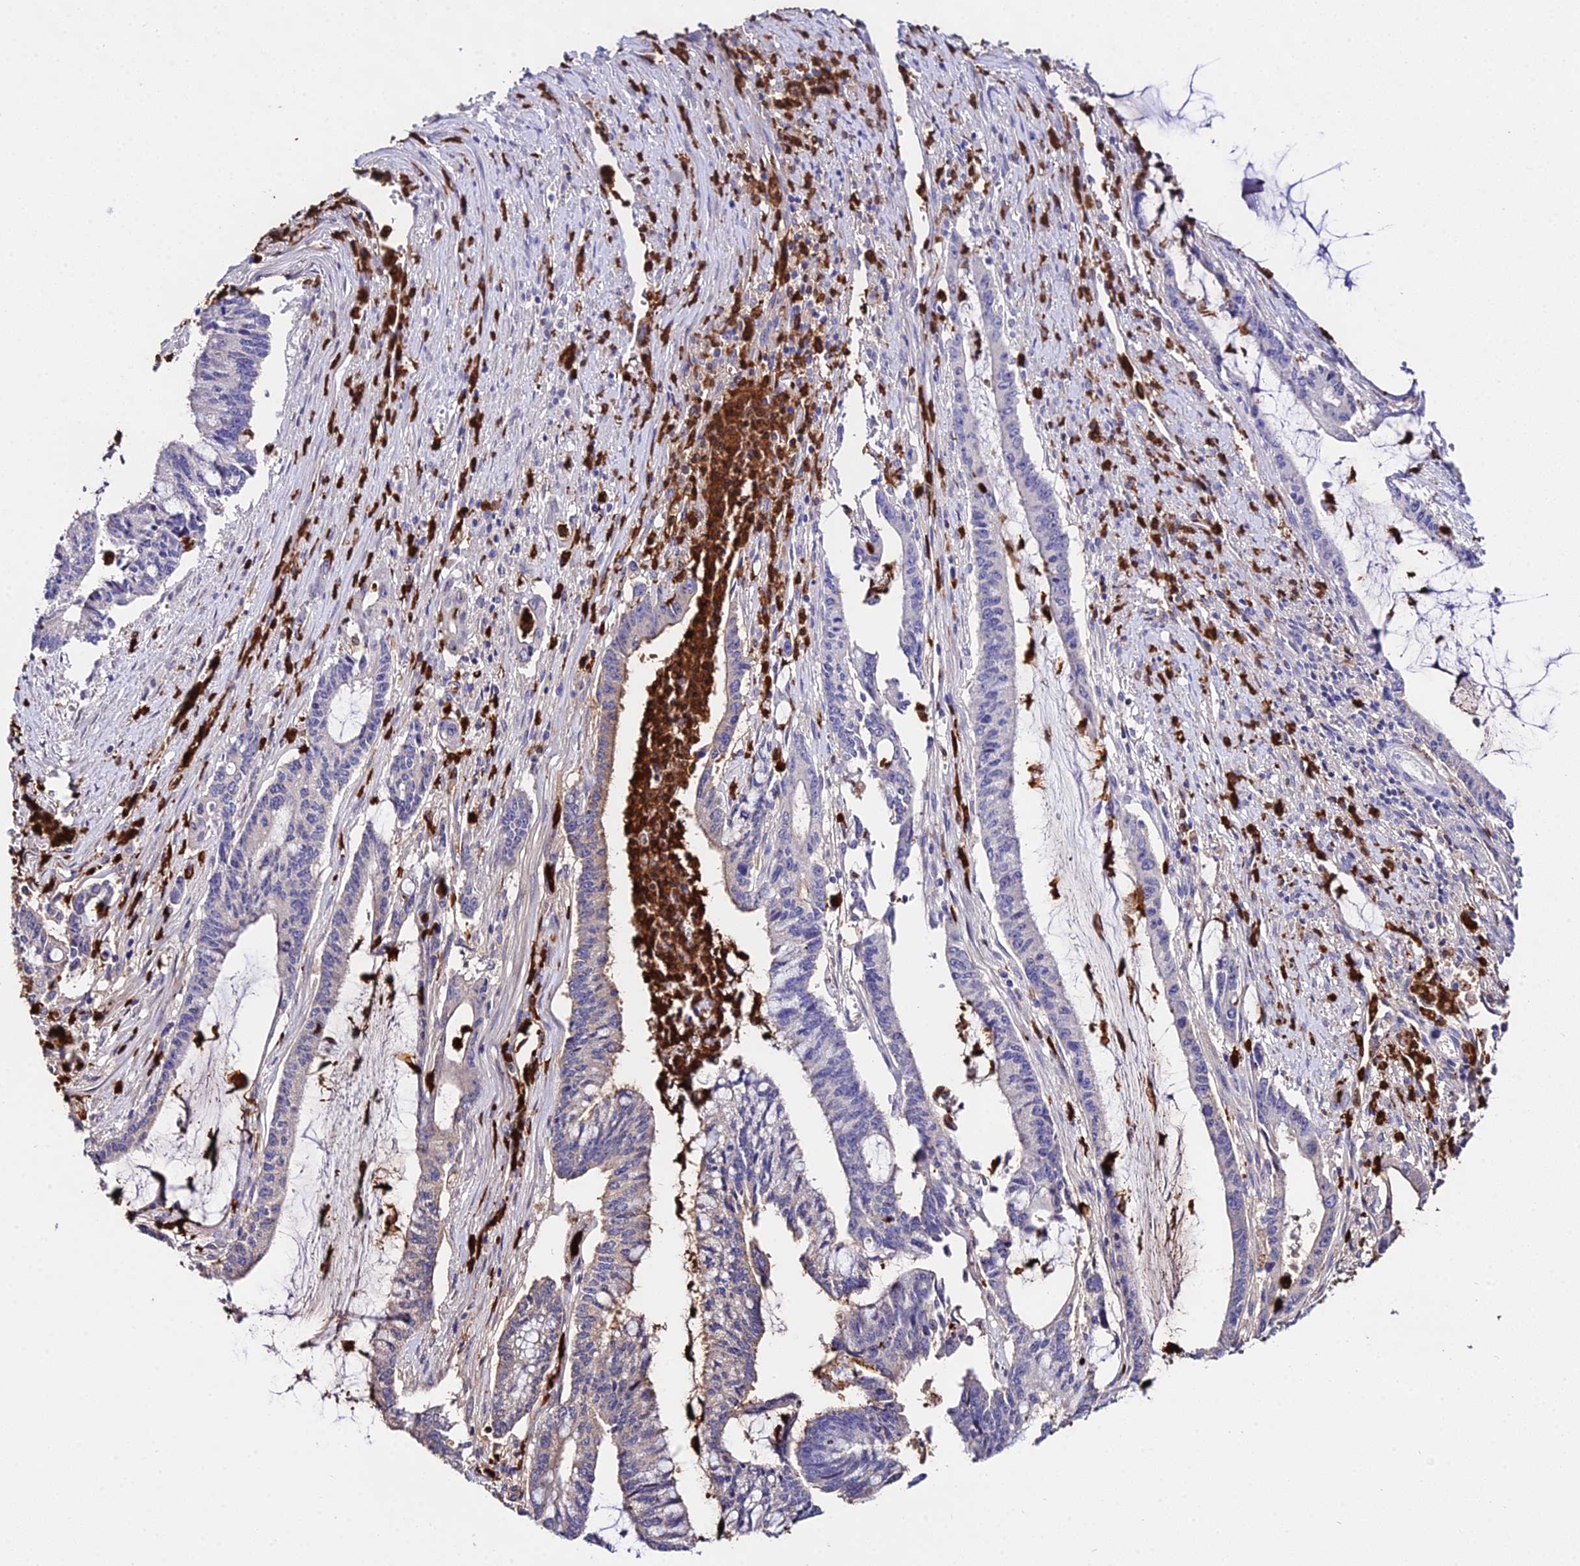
{"staining": {"intensity": "negative", "quantity": "none", "location": "none"}, "tissue": "pancreatic cancer", "cell_type": "Tumor cells", "image_type": "cancer", "snomed": [{"axis": "morphology", "description": "Adenocarcinoma, NOS"}, {"axis": "topography", "description": "Pancreas"}], "caption": "Immunohistochemistry photomicrograph of neoplastic tissue: human pancreatic cancer (adenocarcinoma) stained with DAB (3,3'-diaminobenzidine) displays no significant protein positivity in tumor cells.", "gene": "MCM10", "patient": {"sex": "female", "age": 50}}